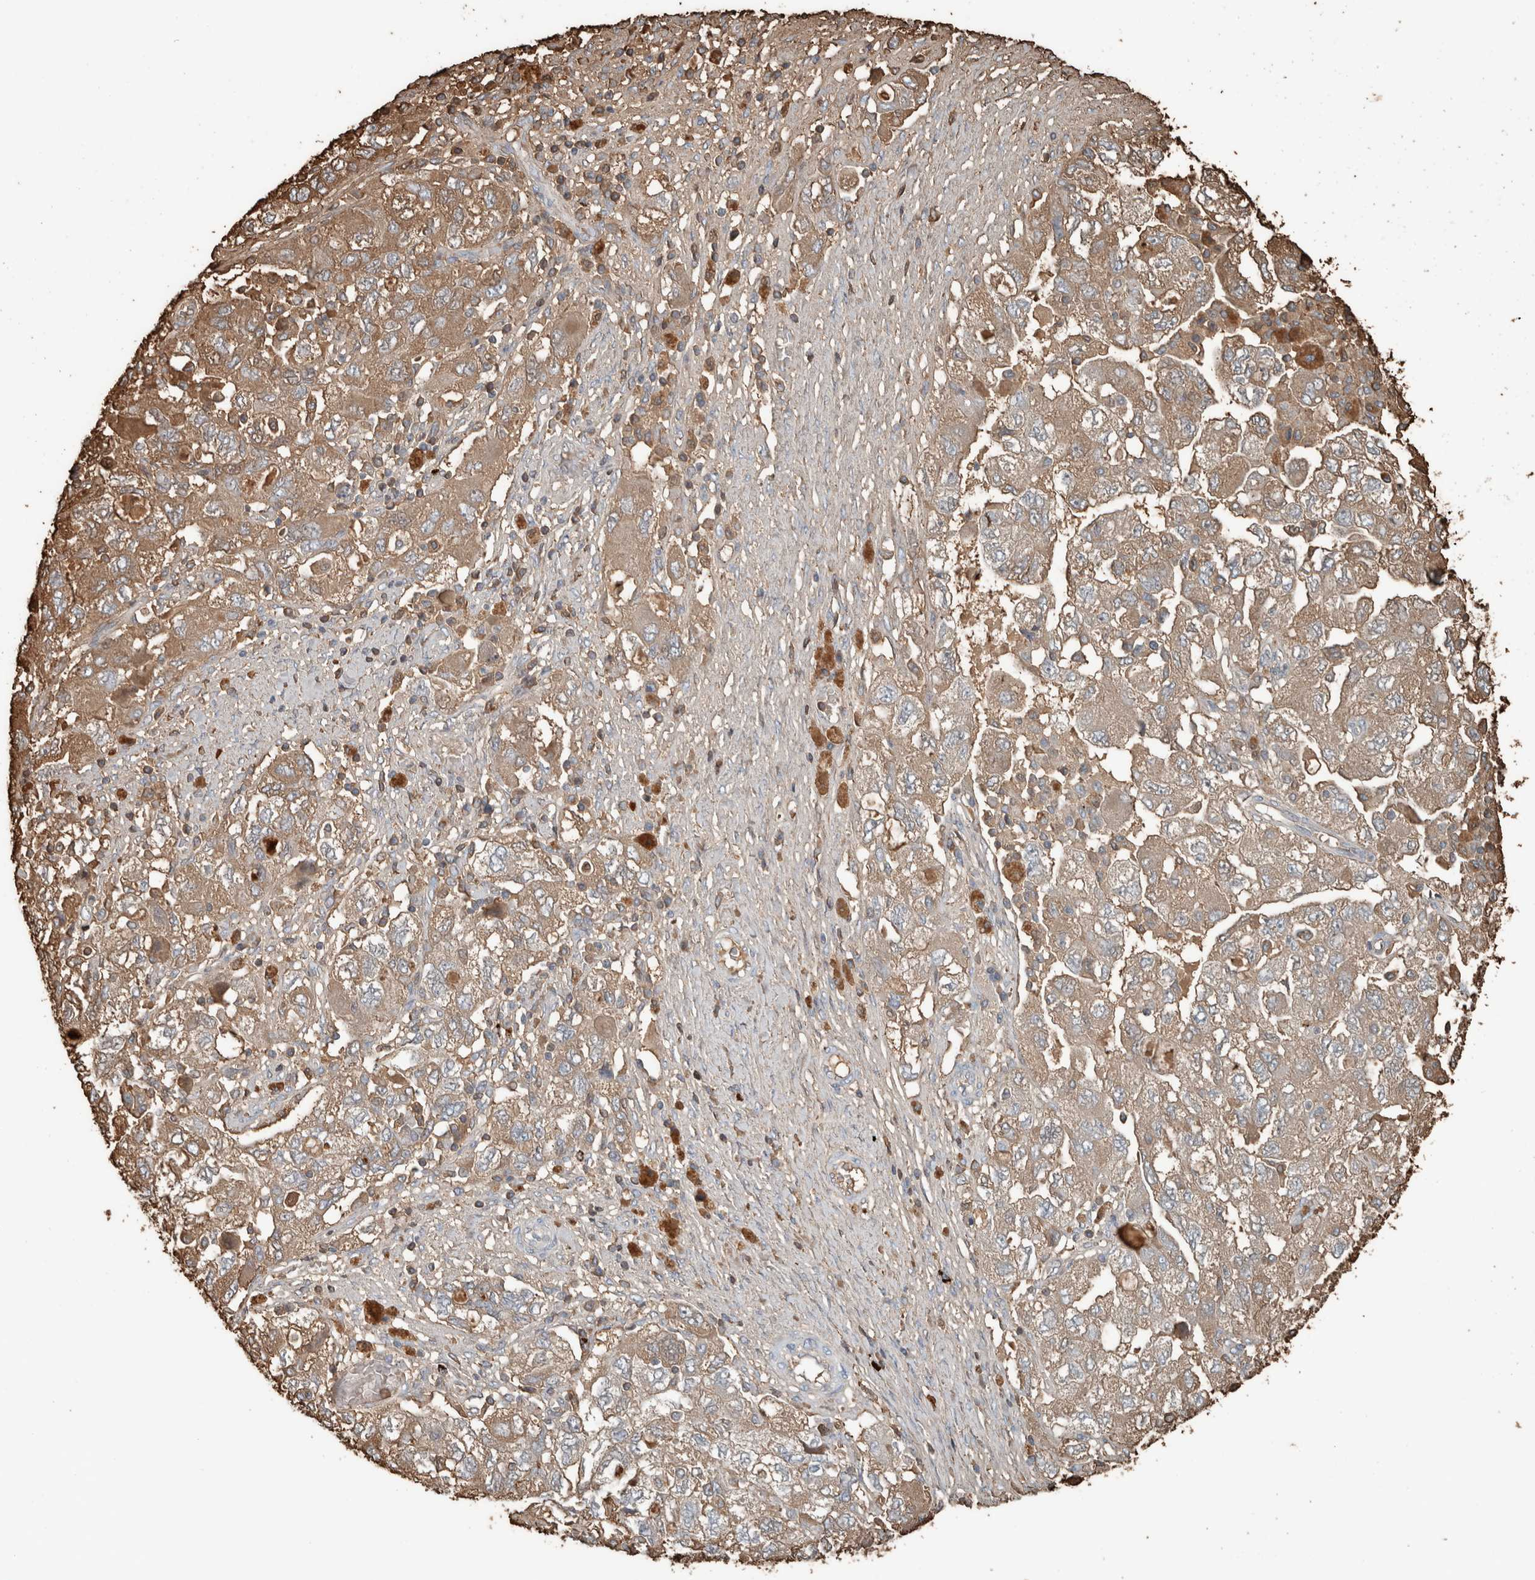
{"staining": {"intensity": "weak", "quantity": ">75%", "location": "cytoplasmic/membranous"}, "tissue": "ovarian cancer", "cell_type": "Tumor cells", "image_type": "cancer", "snomed": [{"axis": "morphology", "description": "Carcinoma, NOS"}, {"axis": "morphology", "description": "Cystadenocarcinoma, serous, NOS"}, {"axis": "topography", "description": "Ovary"}], "caption": "Protein staining of ovarian cancer tissue shows weak cytoplasmic/membranous expression in approximately >75% of tumor cells. The protein of interest is shown in brown color, while the nuclei are stained blue.", "gene": "USP34", "patient": {"sex": "female", "age": 69}}